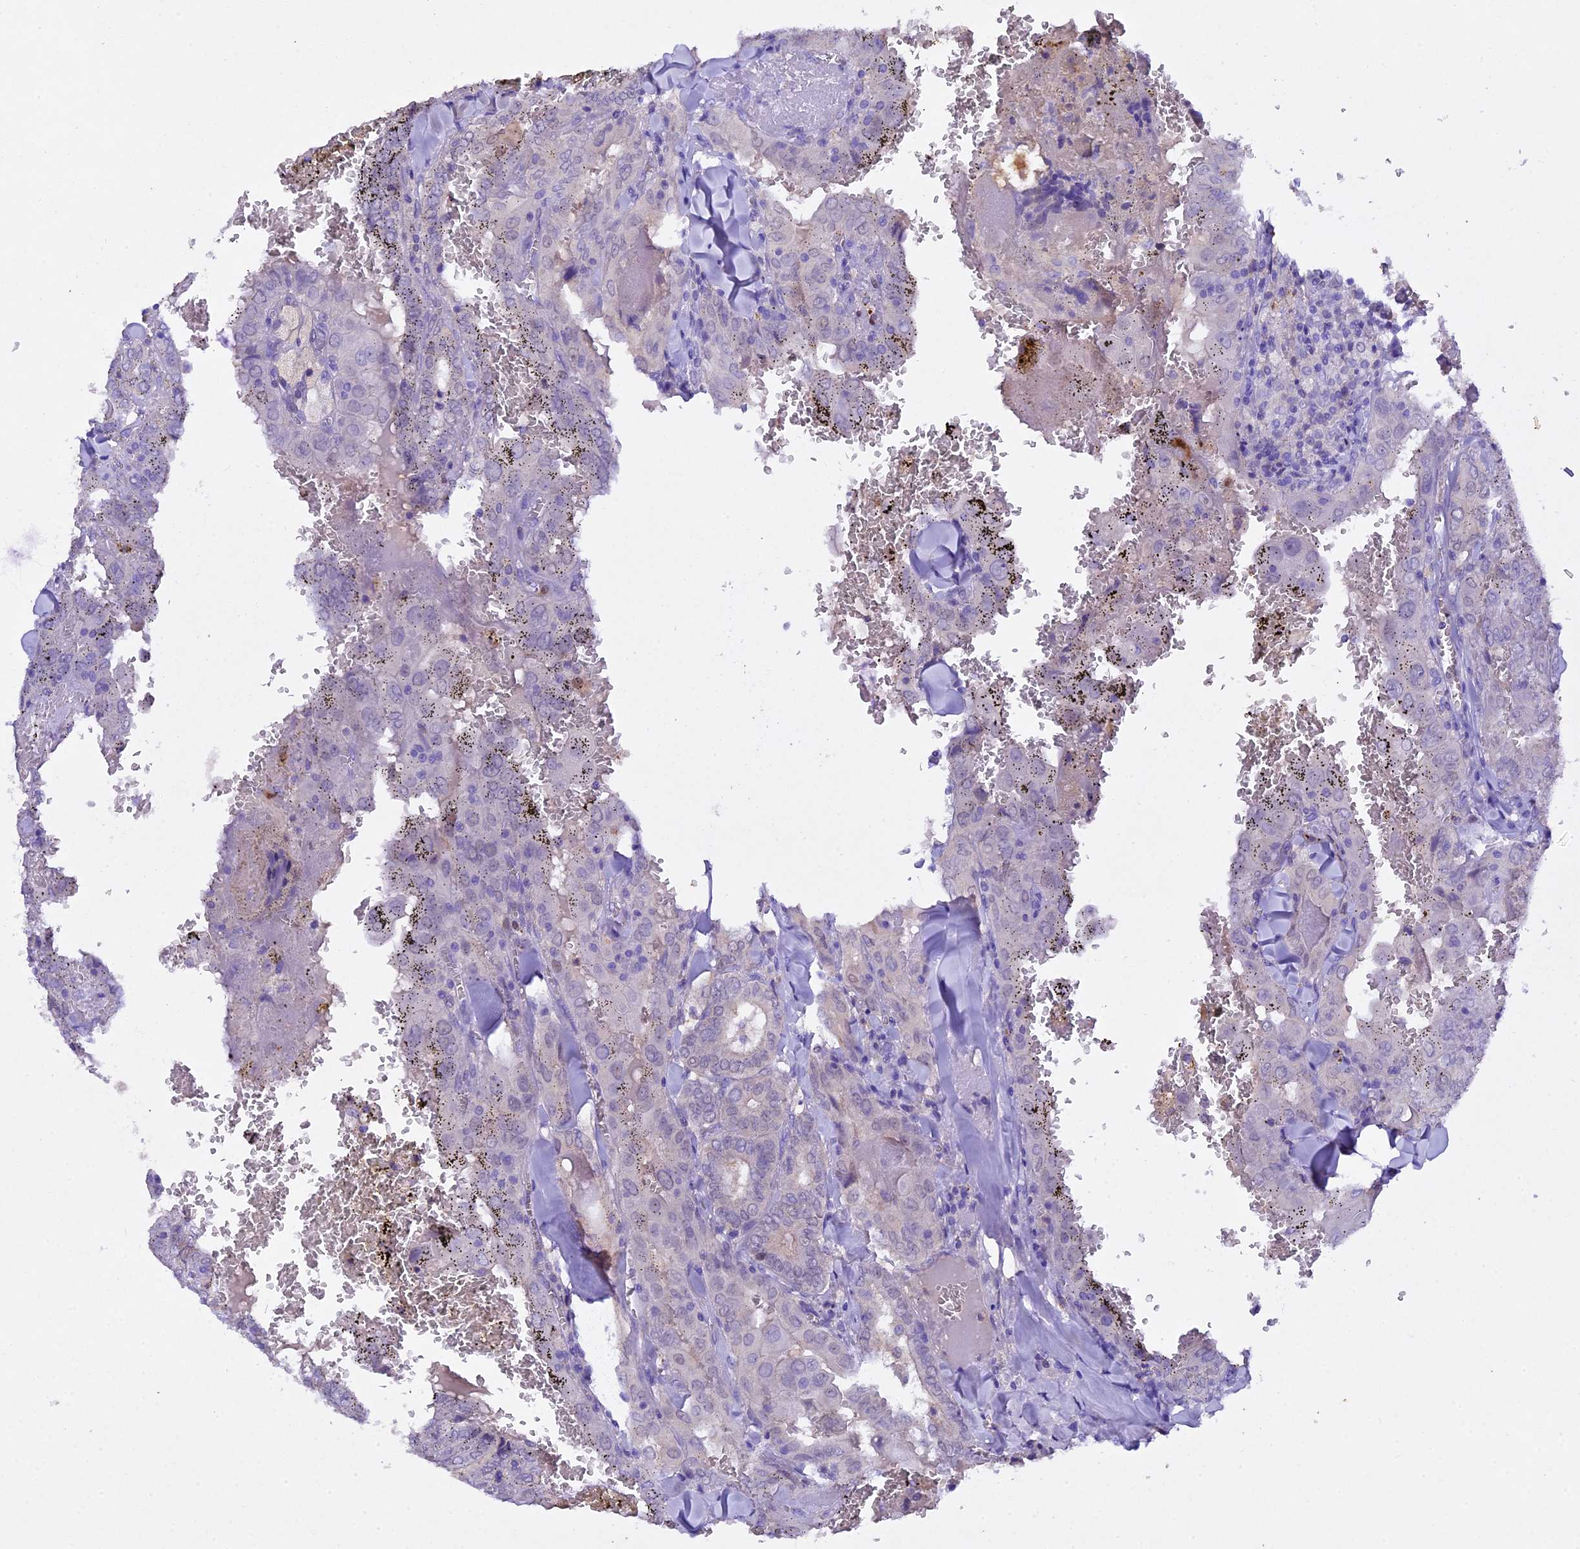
{"staining": {"intensity": "negative", "quantity": "none", "location": "none"}, "tissue": "thyroid cancer", "cell_type": "Tumor cells", "image_type": "cancer", "snomed": [{"axis": "morphology", "description": "Papillary adenocarcinoma, NOS"}, {"axis": "topography", "description": "Thyroid gland"}], "caption": "An image of human papillary adenocarcinoma (thyroid) is negative for staining in tumor cells.", "gene": "TGDS", "patient": {"sex": "female", "age": 72}}